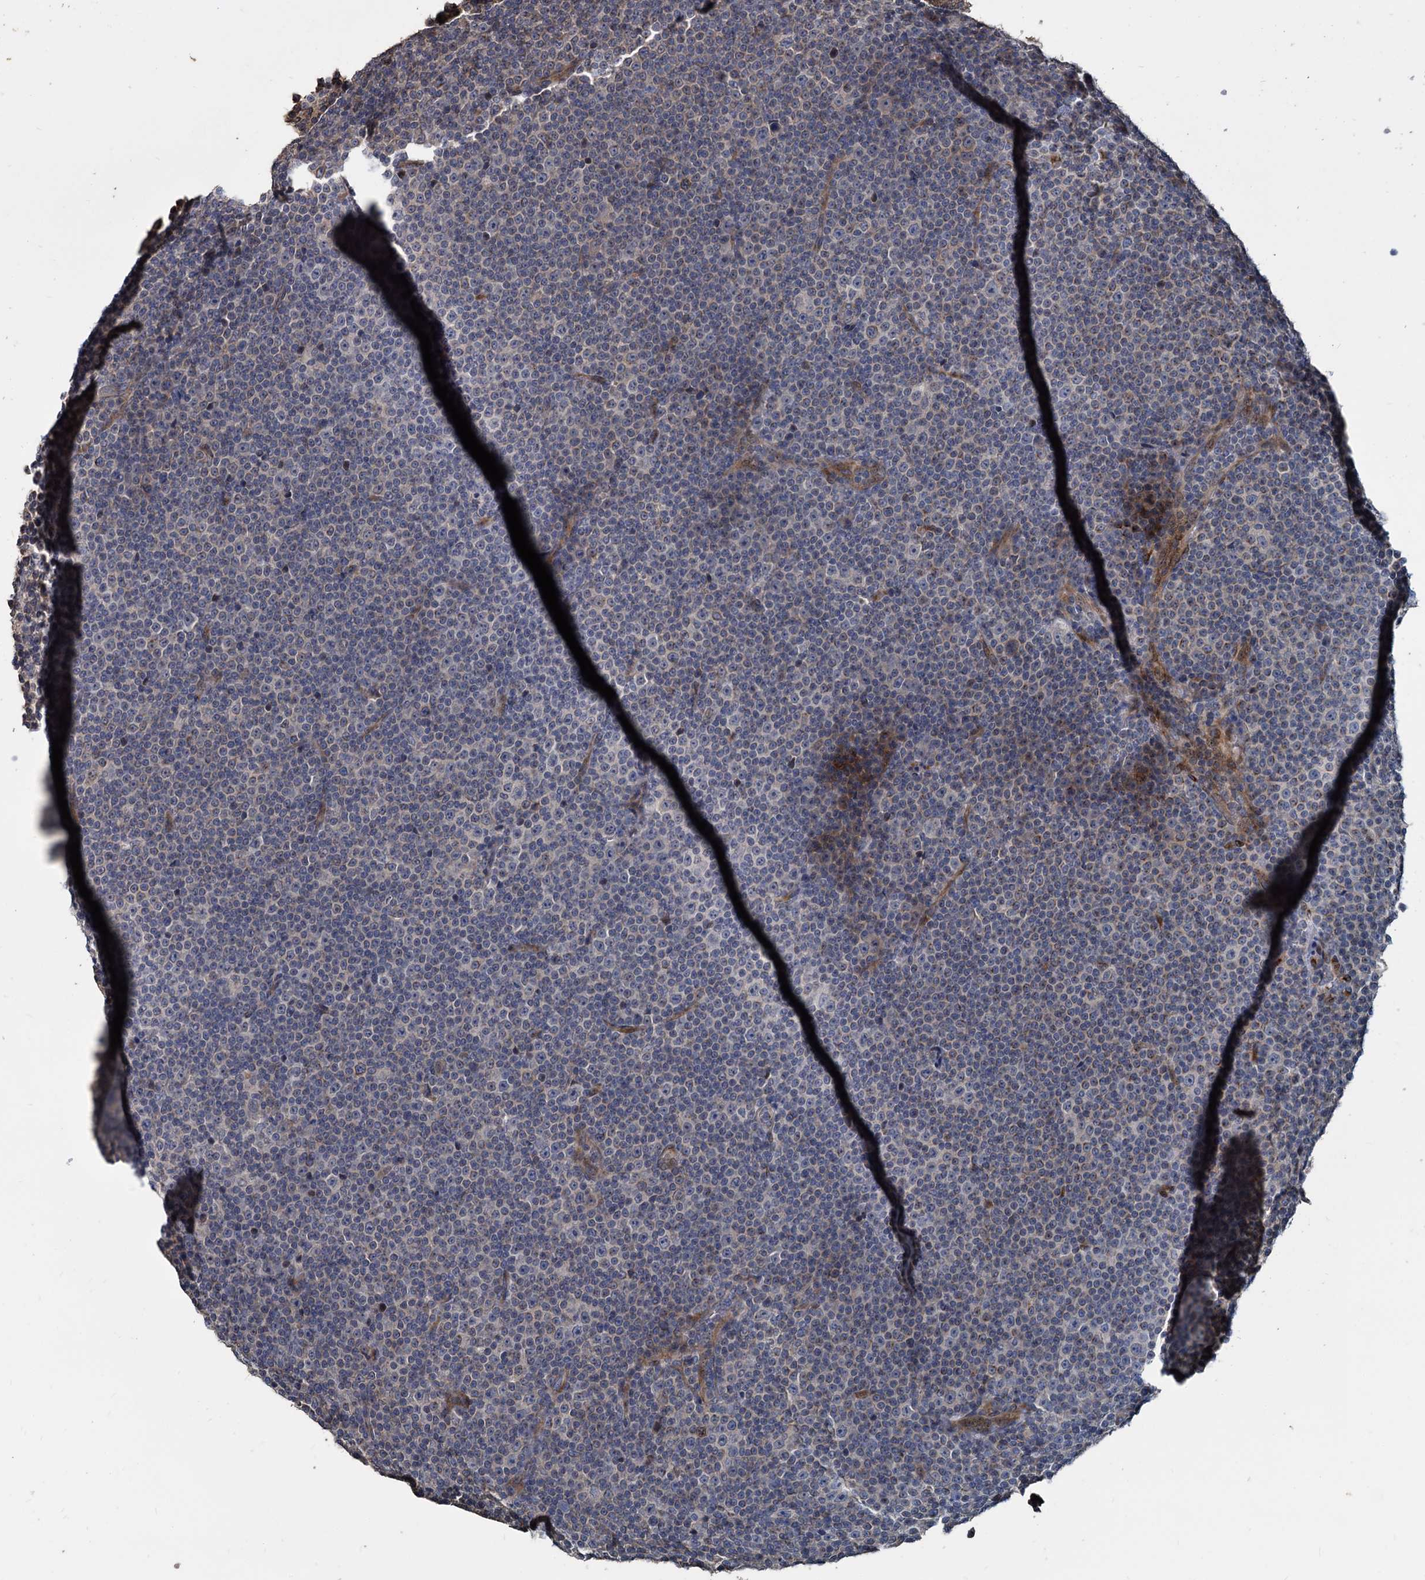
{"staining": {"intensity": "moderate", "quantity": "<25%", "location": "cytoplasmic/membranous"}, "tissue": "lymphoma", "cell_type": "Tumor cells", "image_type": "cancer", "snomed": [{"axis": "morphology", "description": "Malignant lymphoma, non-Hodgkin's type, Low grade"}, {"axis": "topography", "description": "Lymph node"}], "caption": "Tumor cells reveal low levels of moderate cytoplasmic/membranous expression in approximately <25% of cells in human malignant lymphoma, non-Hodgkin's type (low-grade). (Brightfield microscopy of DAB IHC at high magnification).", "gene": "DEPDC4", "patient": {"sex": "female", "age": 67}}